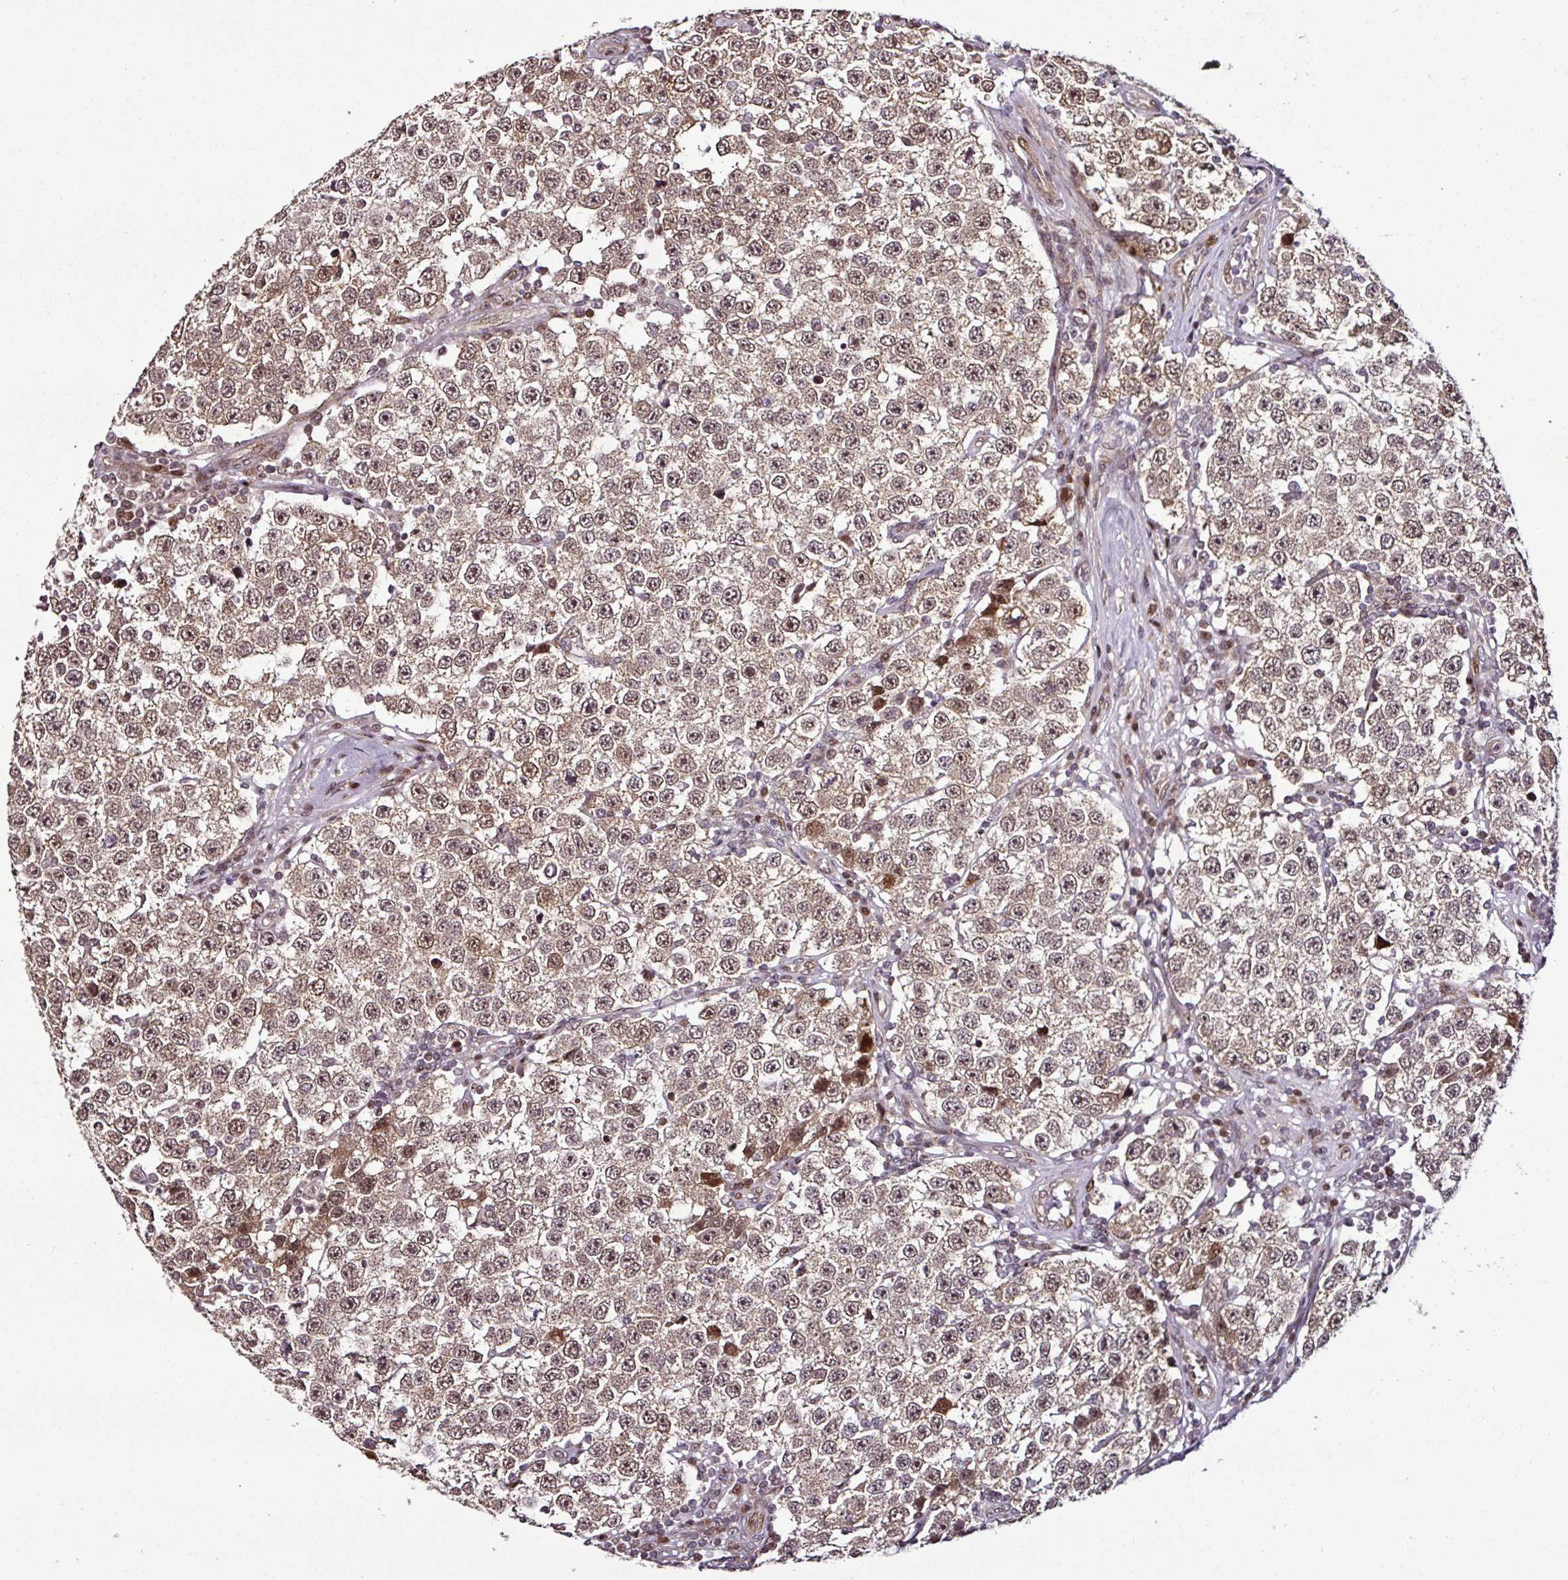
{"staining": {"intensity": "weak", "quantity": ">75%", "location": "nuclear"}, "tissue": "testis cancer", "cell_type": "Tumor cells", "image_type": "cancer", "snomed": [{"axis": "morphology", "description": "Seminoma, NOS"}, {"axis": "topography", "description": "Testis"}], "caption": "DAB immunohistochemical staining of human seminoma (testis) reveals weak nuclear protein positivity in about >75% of tumor cells. The protein is shown in brown color, while the nuclei are stained blue.", "gene": "COPRS", "patient": {"sex": "male", "age": 34}}